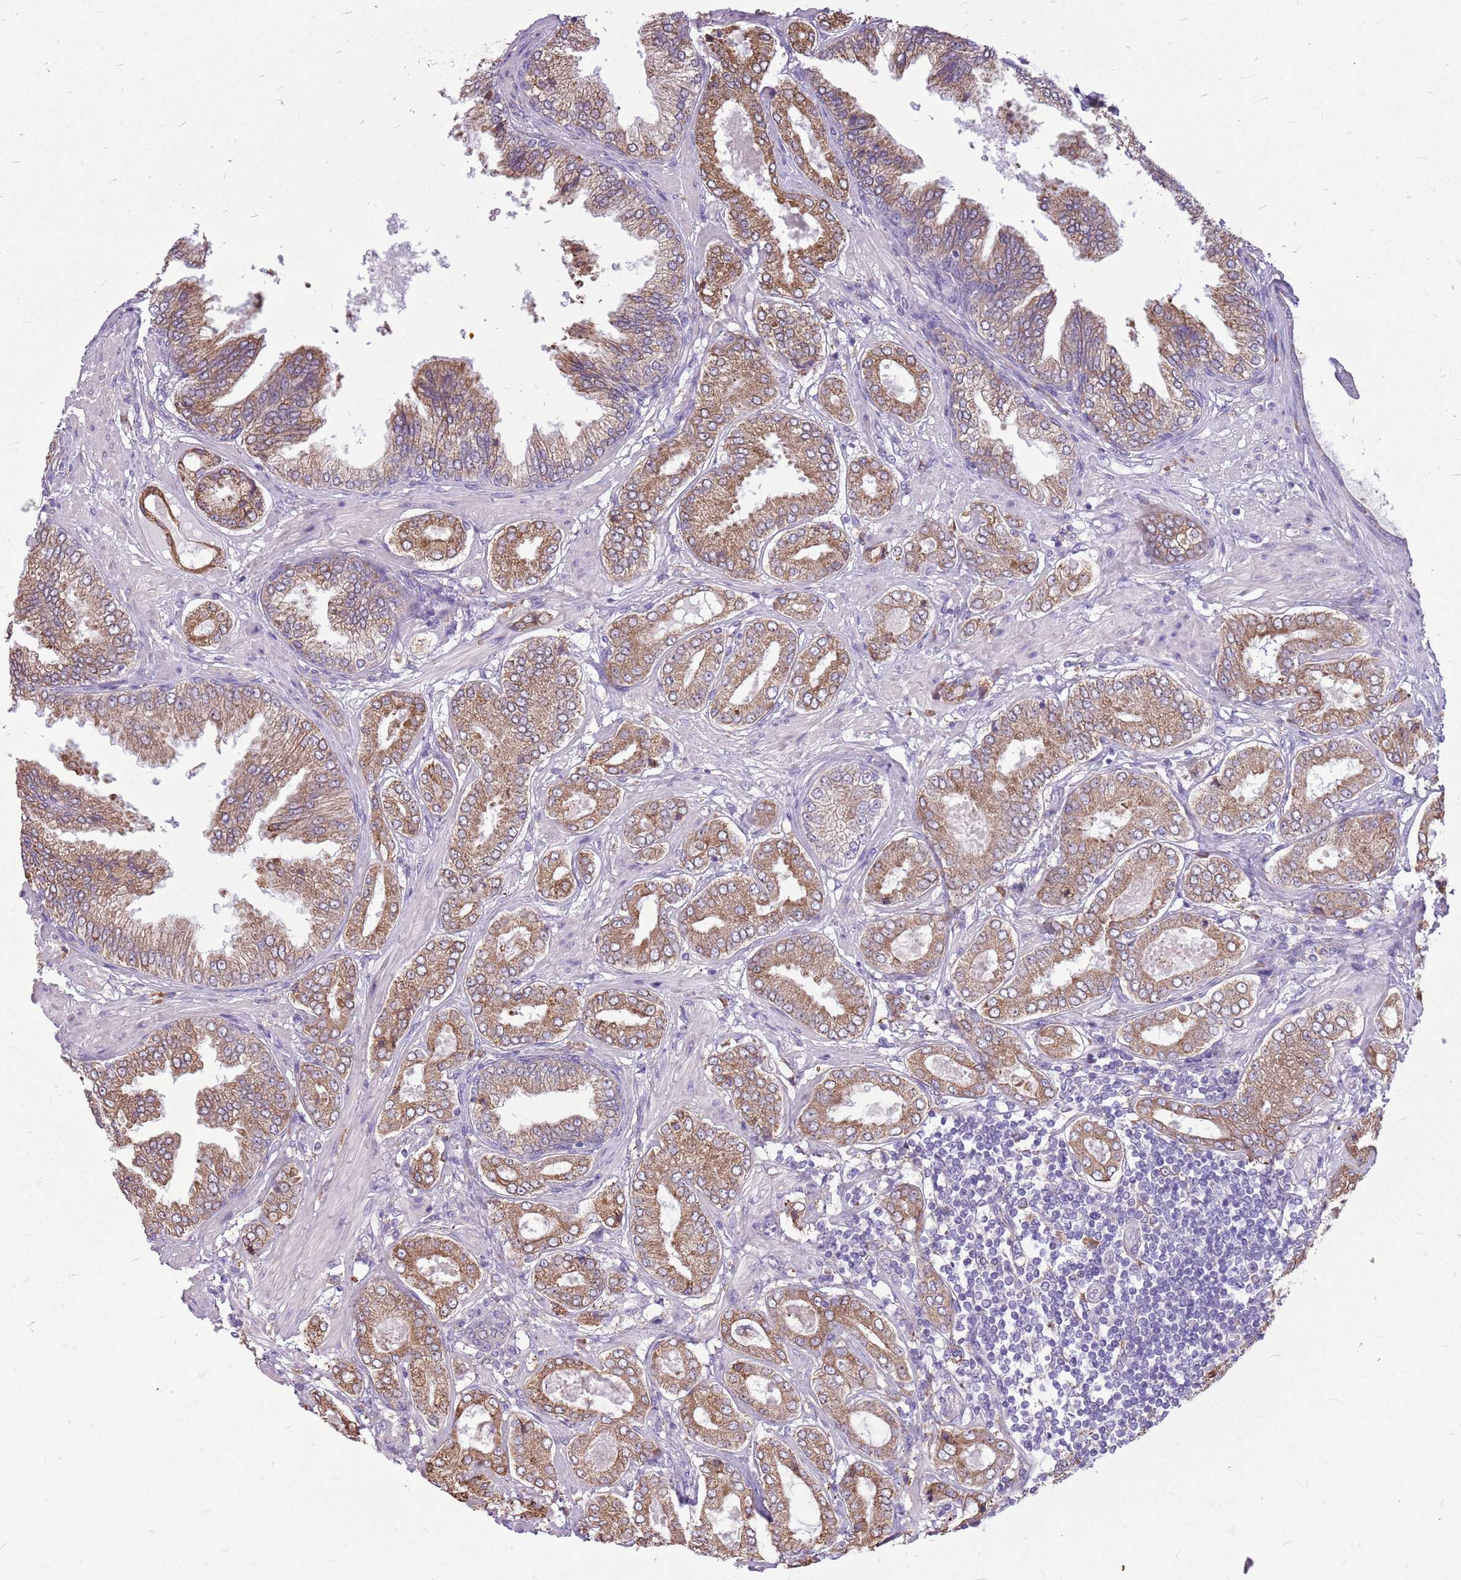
{"staining": {"intensity": "moderate", "quantity": ">75%", "location": "cytoplasmic/membranous"}, "tissue": "prostate cancer", "cell_type": "Tumor cells", "image_type": "cancer", "snomed": [{"axis": "morphology", "description": "Adenocarcinoma, Low grade"}, {"axis": "topography", "description": "Prostate"}], "caption": "Human prostate adenocarcinoma (low-grade) stained with a brown dye exhibits moderate cytoplasmic/membranous positive positivity in approximately >75% of tumor cells.", "gene": "KCTD19", "patient": {"sex": "male", "age": 63}}